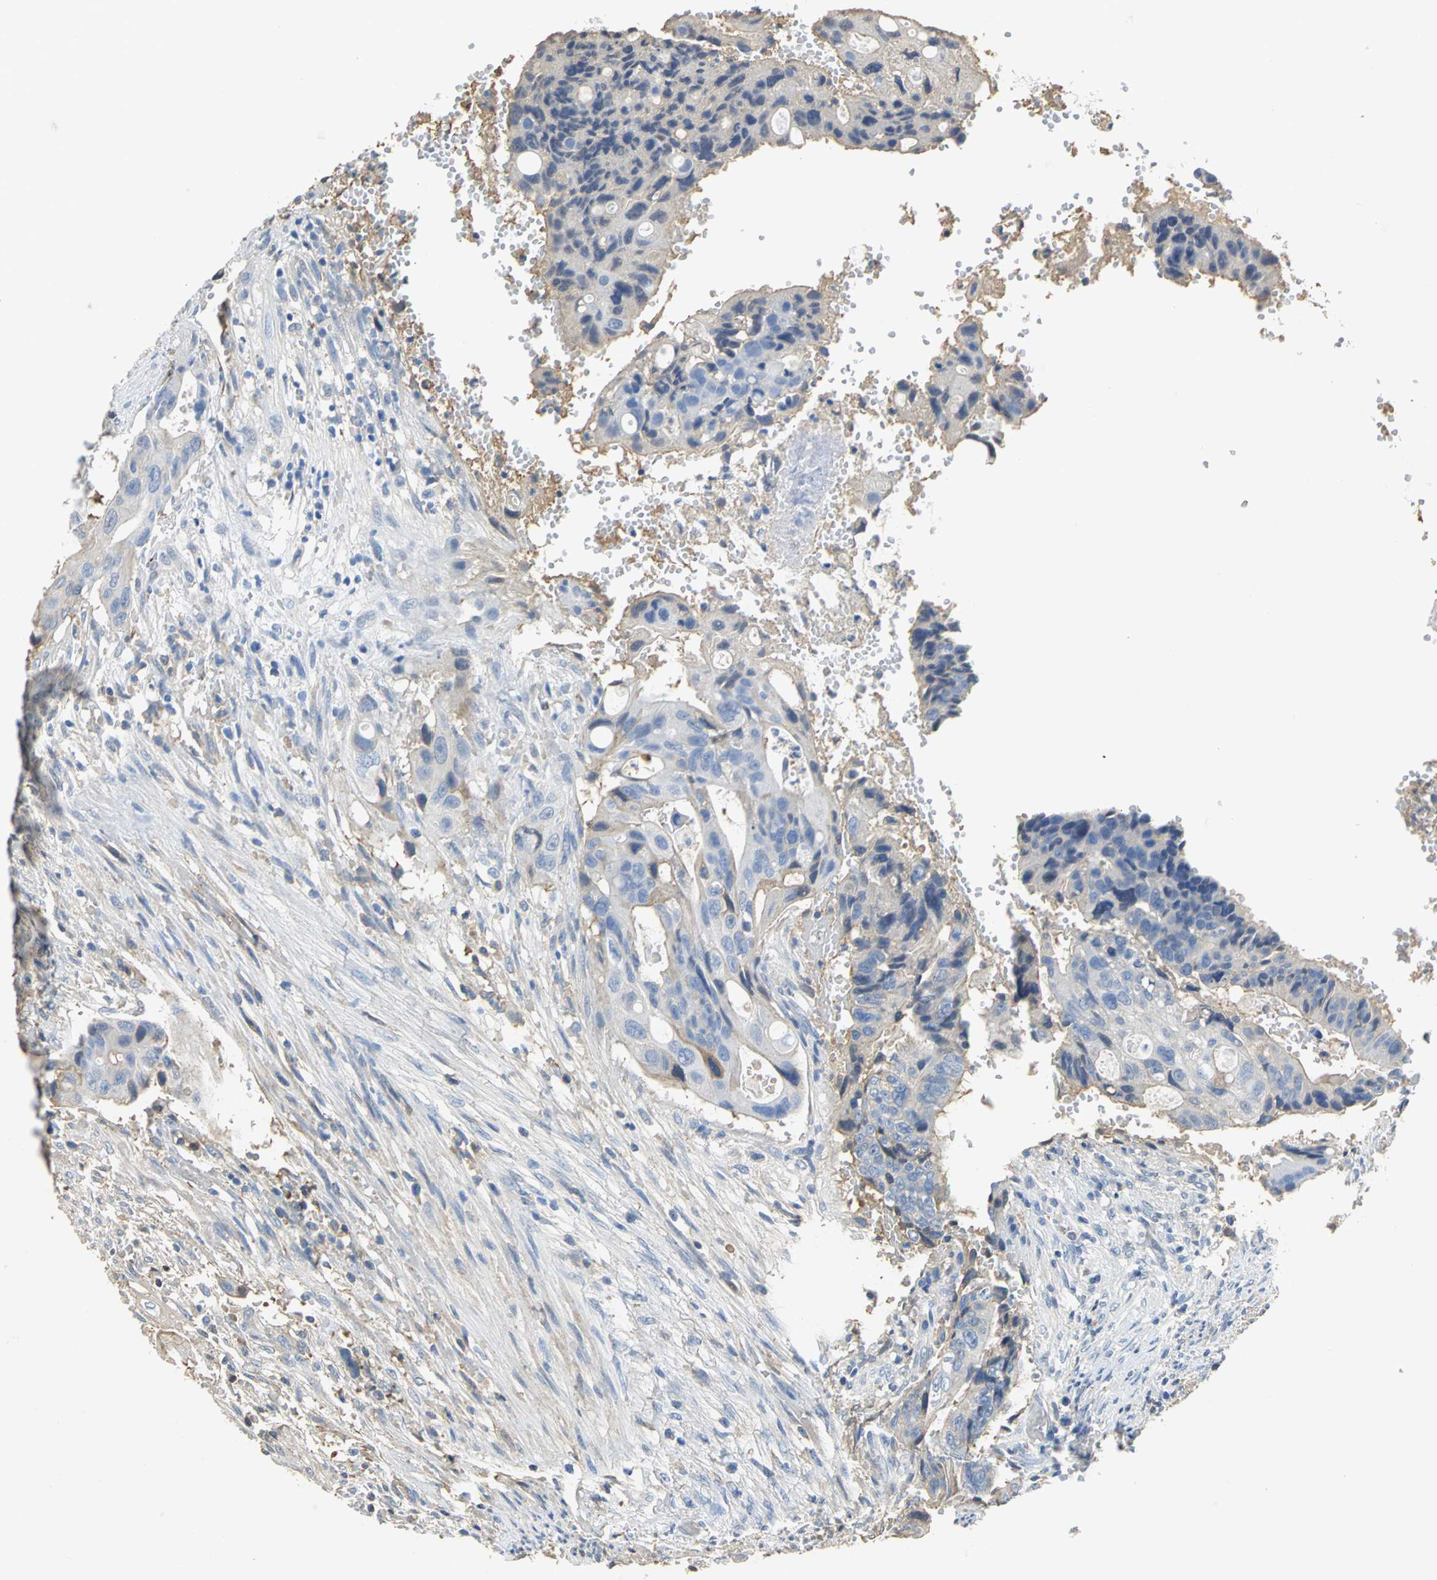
{"staining": {"intensity": "moderate", "quantity": "25%-75%", "location": "cytoplasmic/membranous"}, "tissue": "colorectal cancer", "cell_type": "Tumor cells", "image_type": "cancer", "snomed": [{"axis": "morphology", "description": "Adenocarcinoma, NOS"}, {"axis": "topography", "description": "Colon"}], "caption": "IHC photomicrograph of neoplastic tissue: colorectal cancer (adenocarcinoma) stained using immunohistochemistry demonstrates medium levels of moderate protein expression localized specifically in the cytoplasmic/membranous of tumor cells, appearing as a cytoplasmic/membranous brown color.", "gene": "GYG2", "patient": {"sex": "female", "age": 57}}